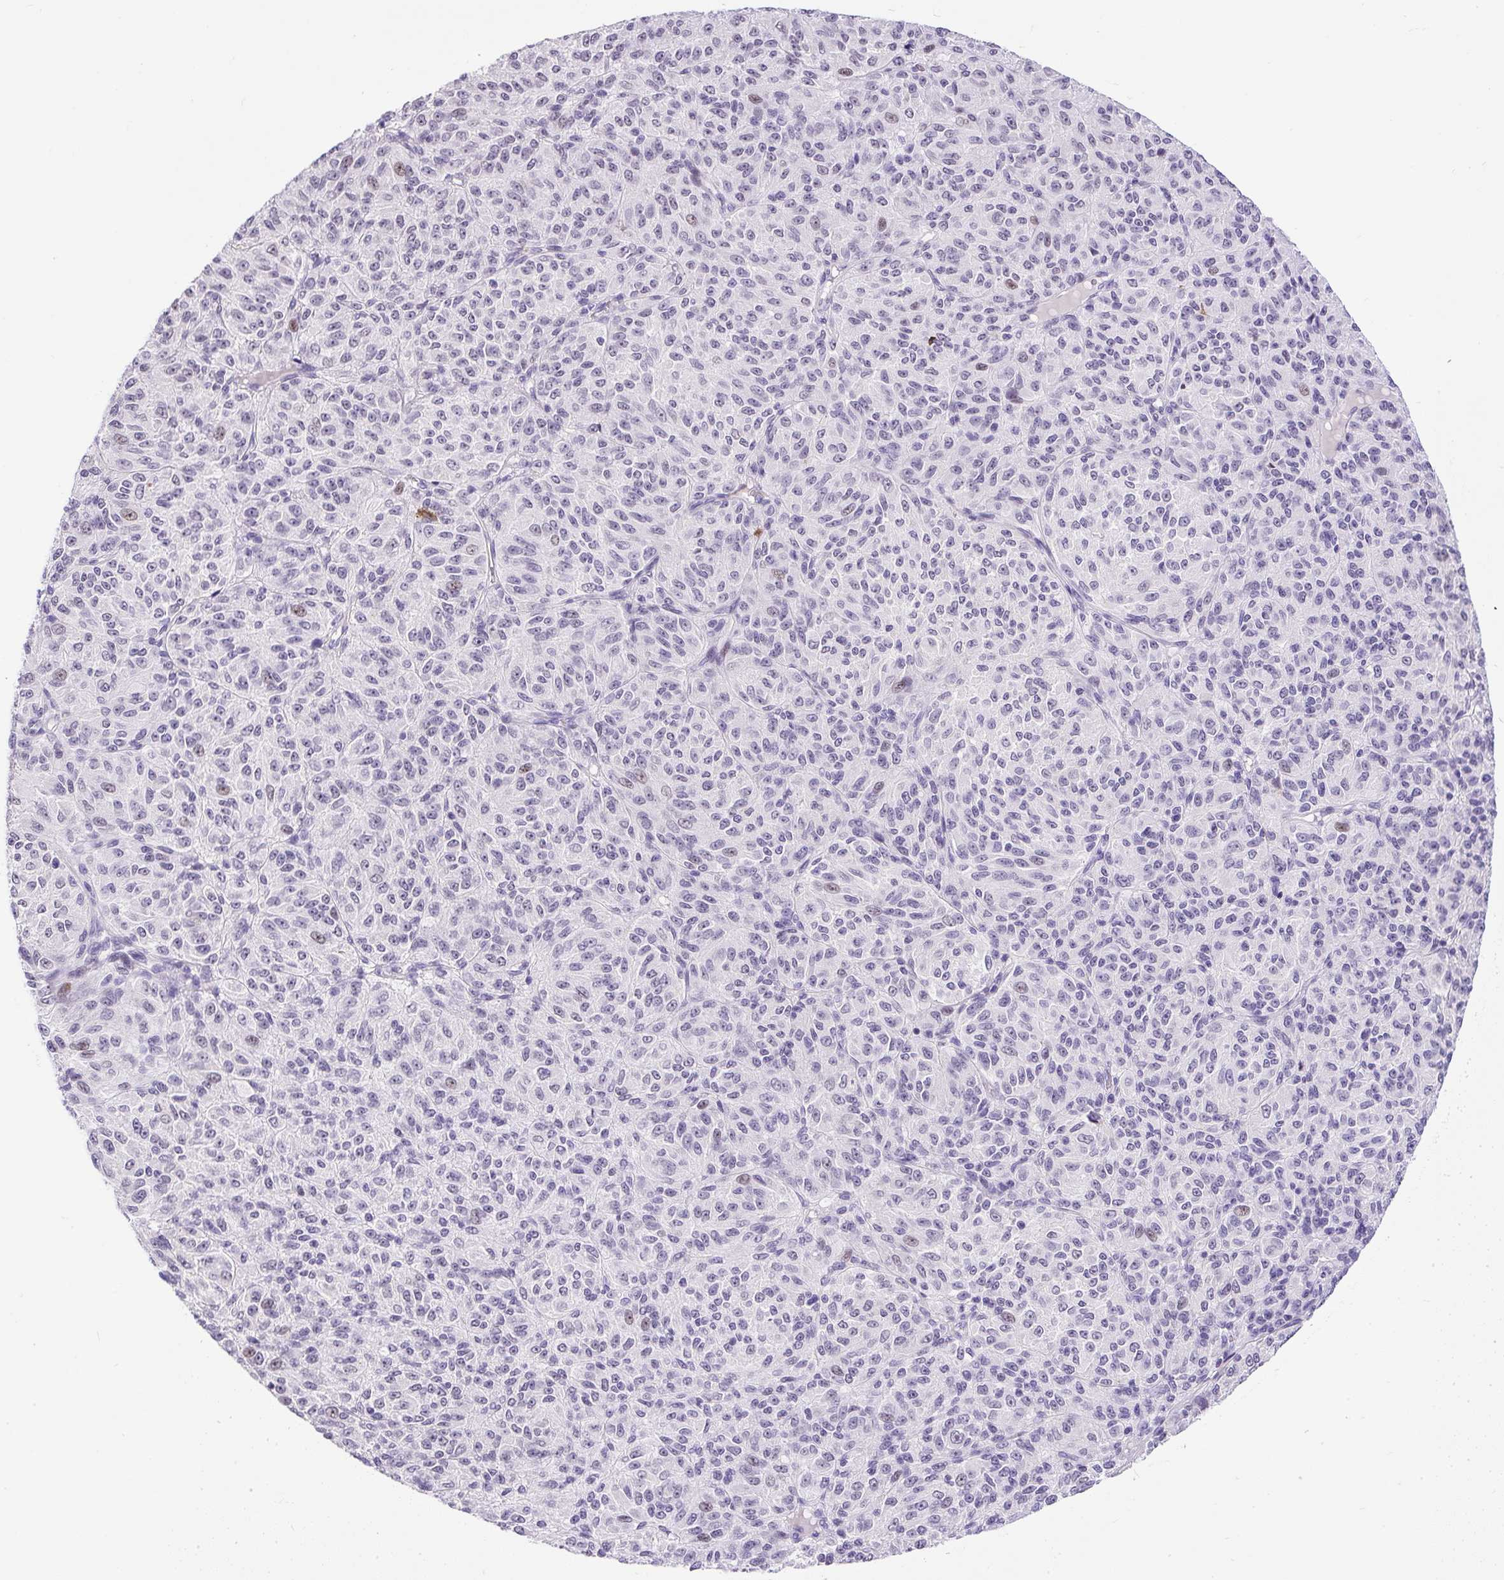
{"staining": {"intensity": "moderate", "quantity": "<25%", "location": "nuclear"}, "tissue": "melanoma", "cell_type": "Tumor cells", "image_type": "cancer", "snomed": [{"axis": "morphology", "description": "Malignant melanoma, Metastatic site"}, {"axis": "topography", "description": "Brain"}], "caption": "Moderate nuclear protein positivity is appreciated in about <25% of tumor cells in melanoma. The staining was performed using DAB, with brown indicating positive protein expression. Nuclei are stained blue with hematoxylin.", "gene": "WNT10B", "patient": {"sex": "female", "age": 56}}